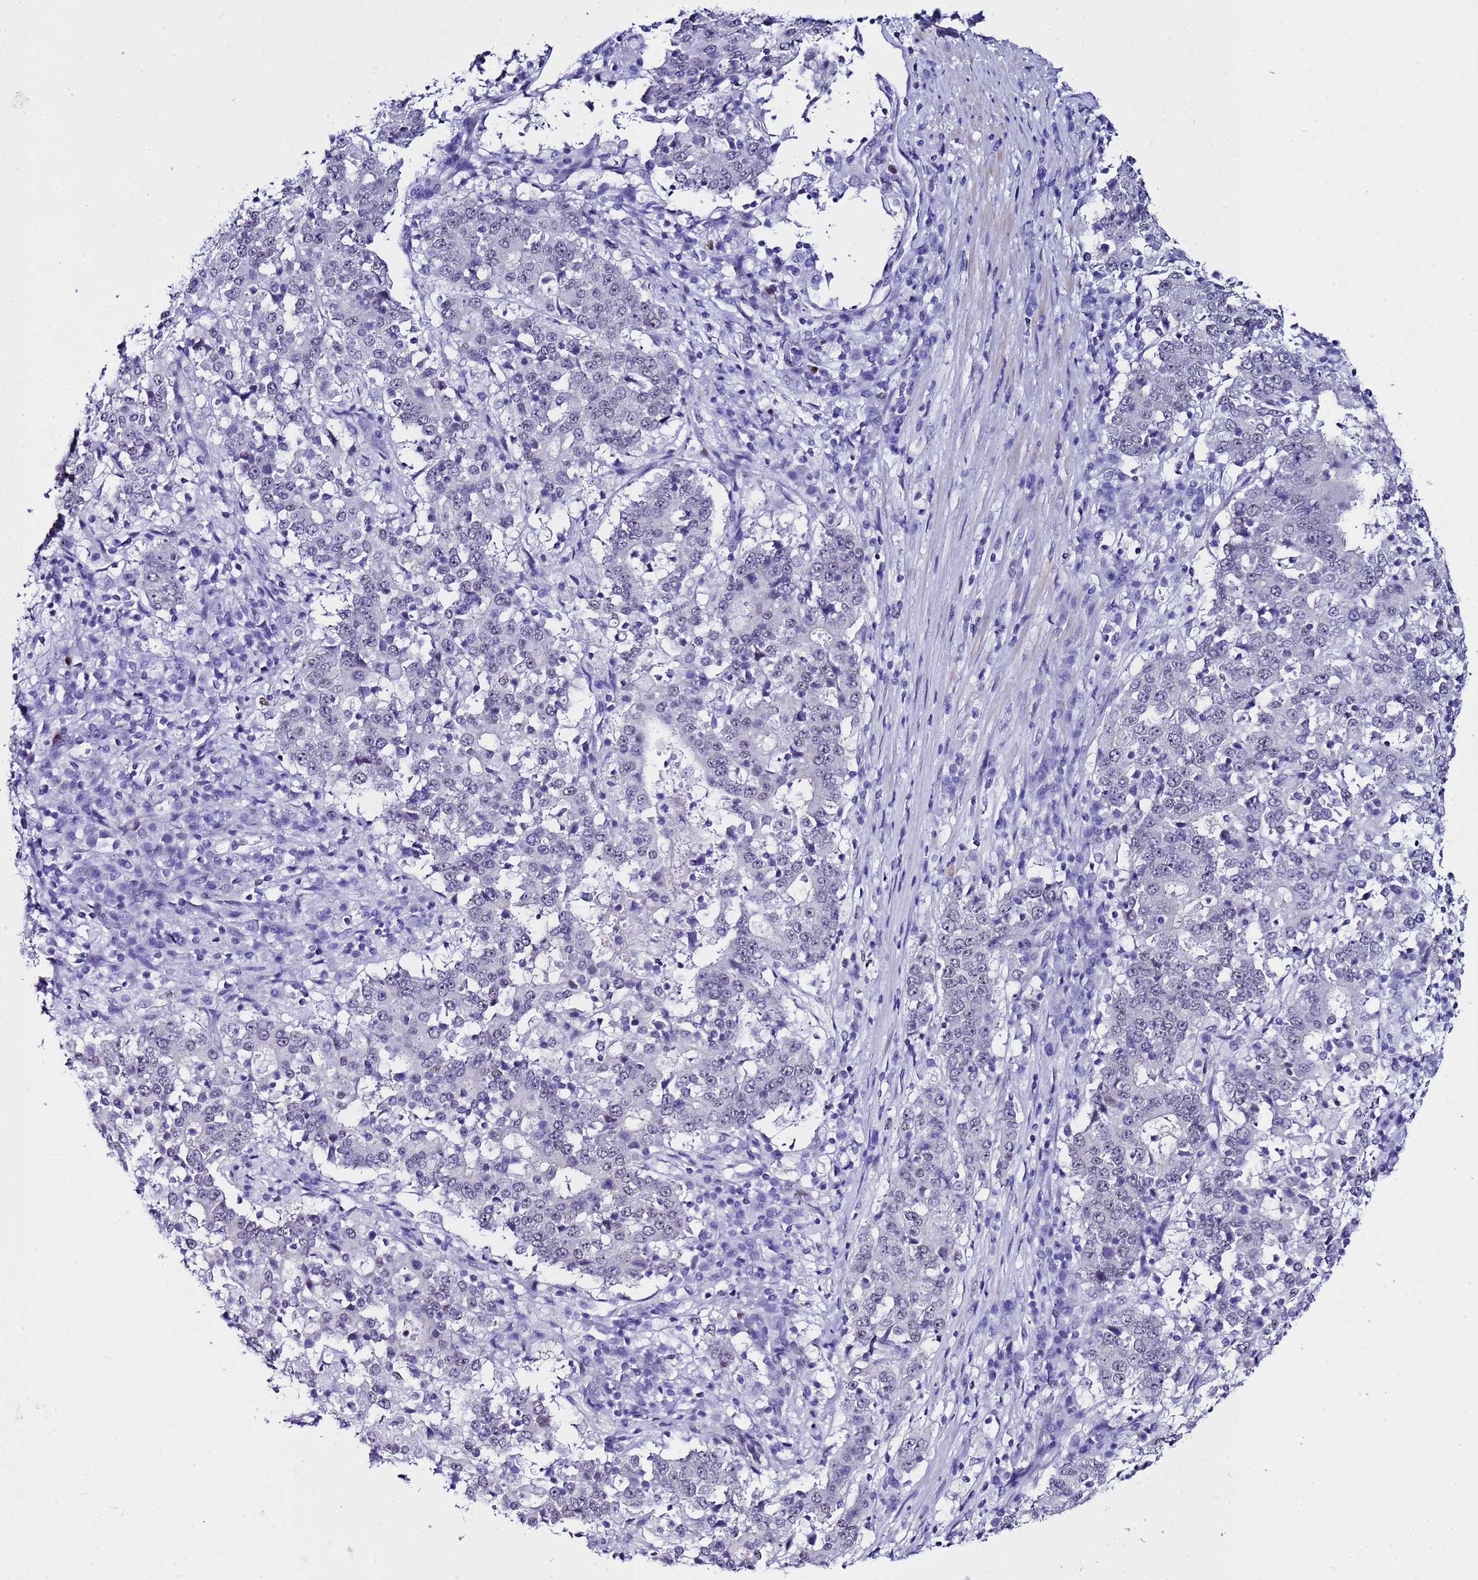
{"staining": {"intensity": "negative", "quantity": "none", "location": "none"}, "tissue": "stomach cancer", "cell_type": "Tumor cells", "image_type": "cancer", "snomed": [{"axis": "morphology", "description": "Adenocarcinoma, NOS"}, {"axis": "topography", "description": "Stomach"}], "caption": "Human stomach cancer (adenocarcinoma) stained for a protein using IHC displays no expression in tumor cells.", "gene": "BCL7A", "patient": {"sex": "male", "age": 59}}